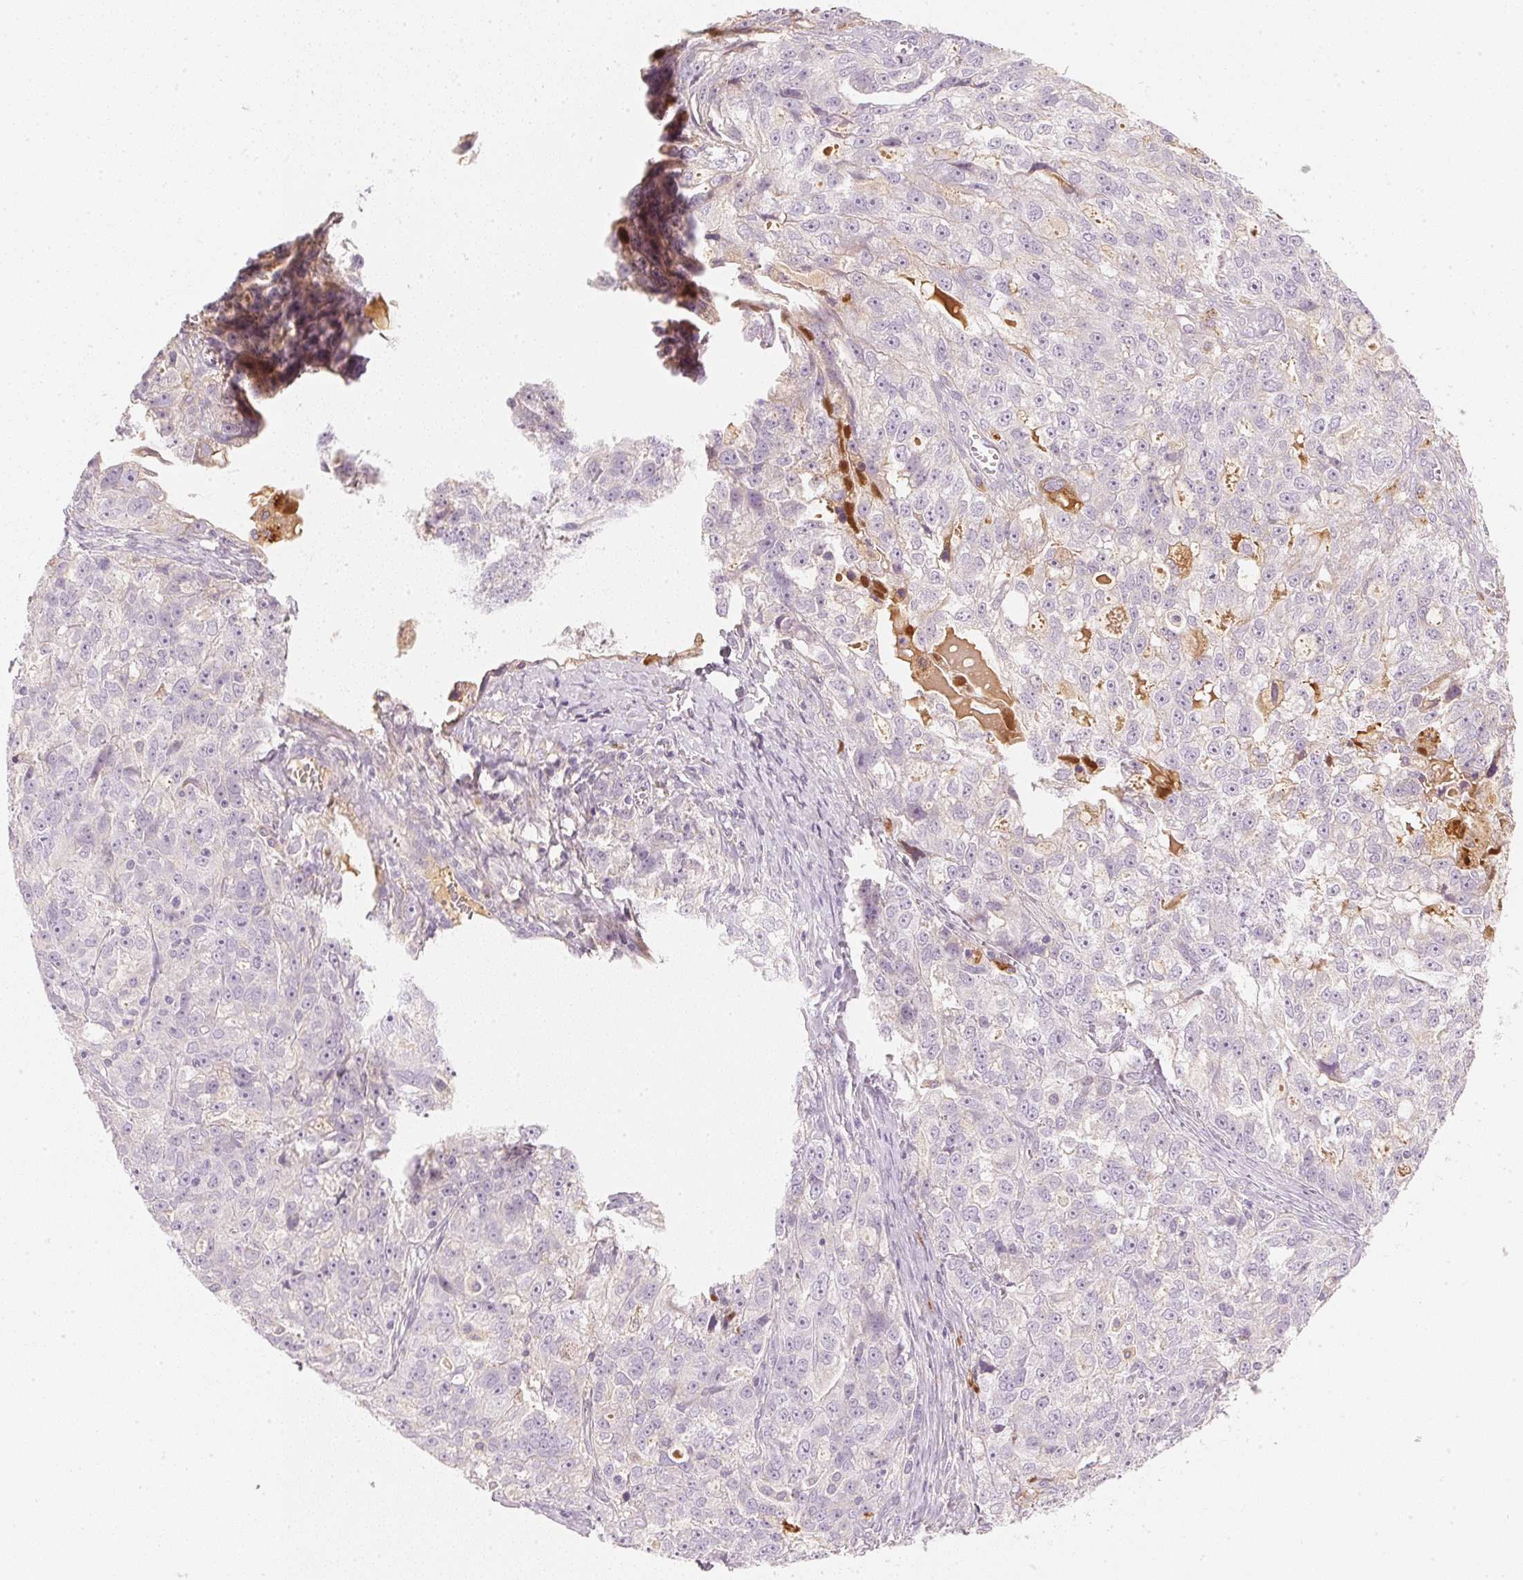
{"staining": {"intensity": "negative", "quantity": "none", "location": "none"}, "tissue": "ovarian cancer", "cell_type": "Tumor cells", "image_type": "cancer", "snomed": [{"axis": "morphology", "description": "Cystadenocarcinoma, serous, NOS"}, {"axis": "topography", "description": "Ovary"}], "caption": "This photomicrograph is of ovarian serous cystadenocarcinoma stained with immunohistochemistry to label a protein in brown with the nuclei are counter-stained blue. There is no expression in tumor cells.", "gene": "RMDN2", "patient": {"sex": "female", "age": 51}}